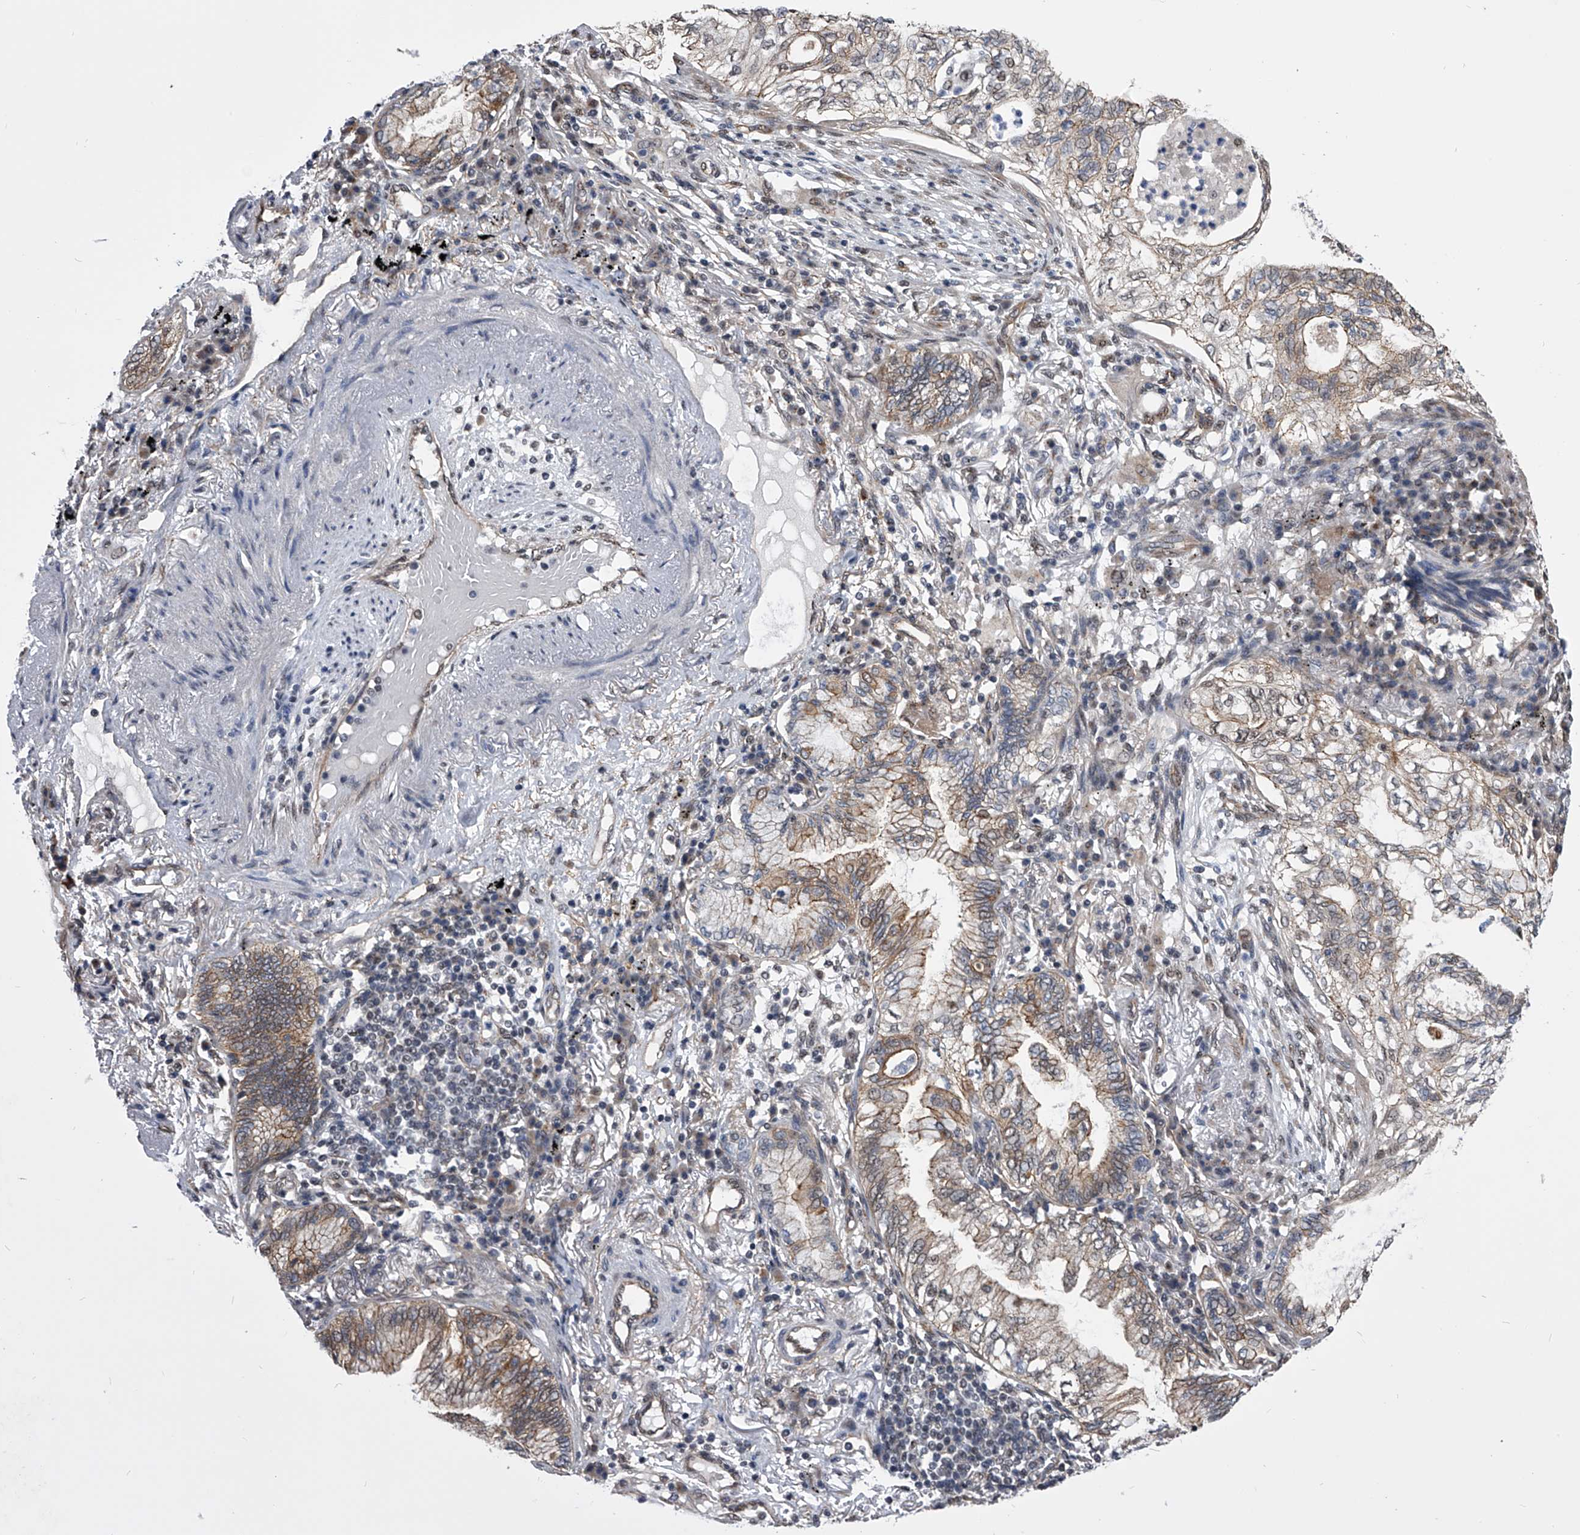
{"staining": {"intensity": "weak", "quantity": "25%-75%", "location": "cytoplasmic/membranous"}, "tissue": "lung cancer", "cell_type": "Tumor cells", "image_type": "cancer", "snomed": [{"axis": "morphology", "description": "Adenocarcinoma, NOS"}, {"axis": "topography", "description": "Lung"}], "caption": "Weak cytoplasmic/membranous positivity for a protein is present in about 25%-75% of tumor cells of adenocarcinoma (lung) using immunohistochemistry.", "gene": "ZNF76", "patient": {"sex": "female", "age": 70}}